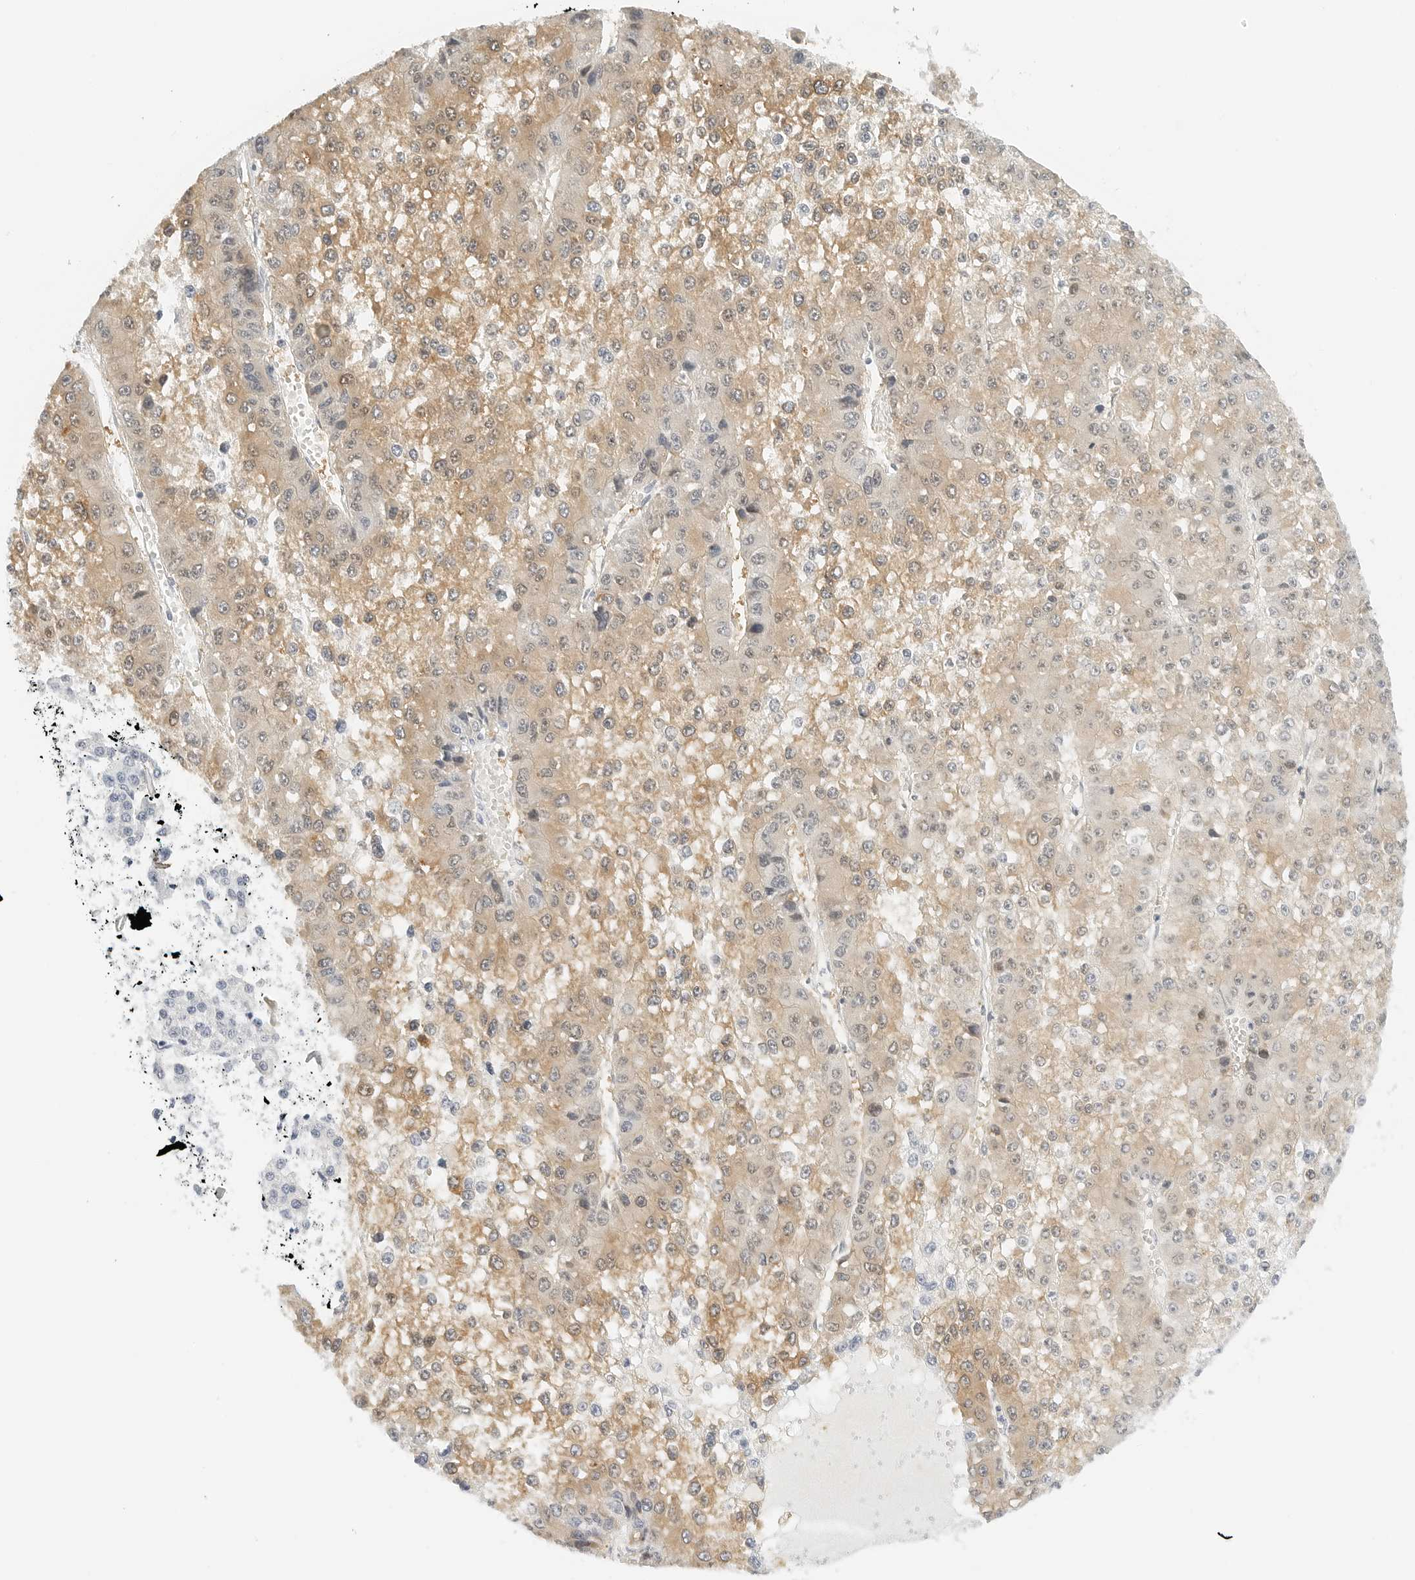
{"staining": {"intensity": "weak", "quantity": ">75%", "location": "cytoplasmic/membranous"}, "tissue": "liver cancer", "cell_type": "Tumor cells", "image_type": "cancer", "snomed": [{"axis": "morphology", "description": "Carcinoma, Hepatocellular, NOS"}, {"axis": "topography", "description": "Liver"}], "caption": "Liver cancer was stained to show a protein in brown. There is low levels of weak cytoplasmic/membranous expression in about >75% of tumor cells.", "gene": "CD22", "patient": {"sex": "female", "age": 73}}